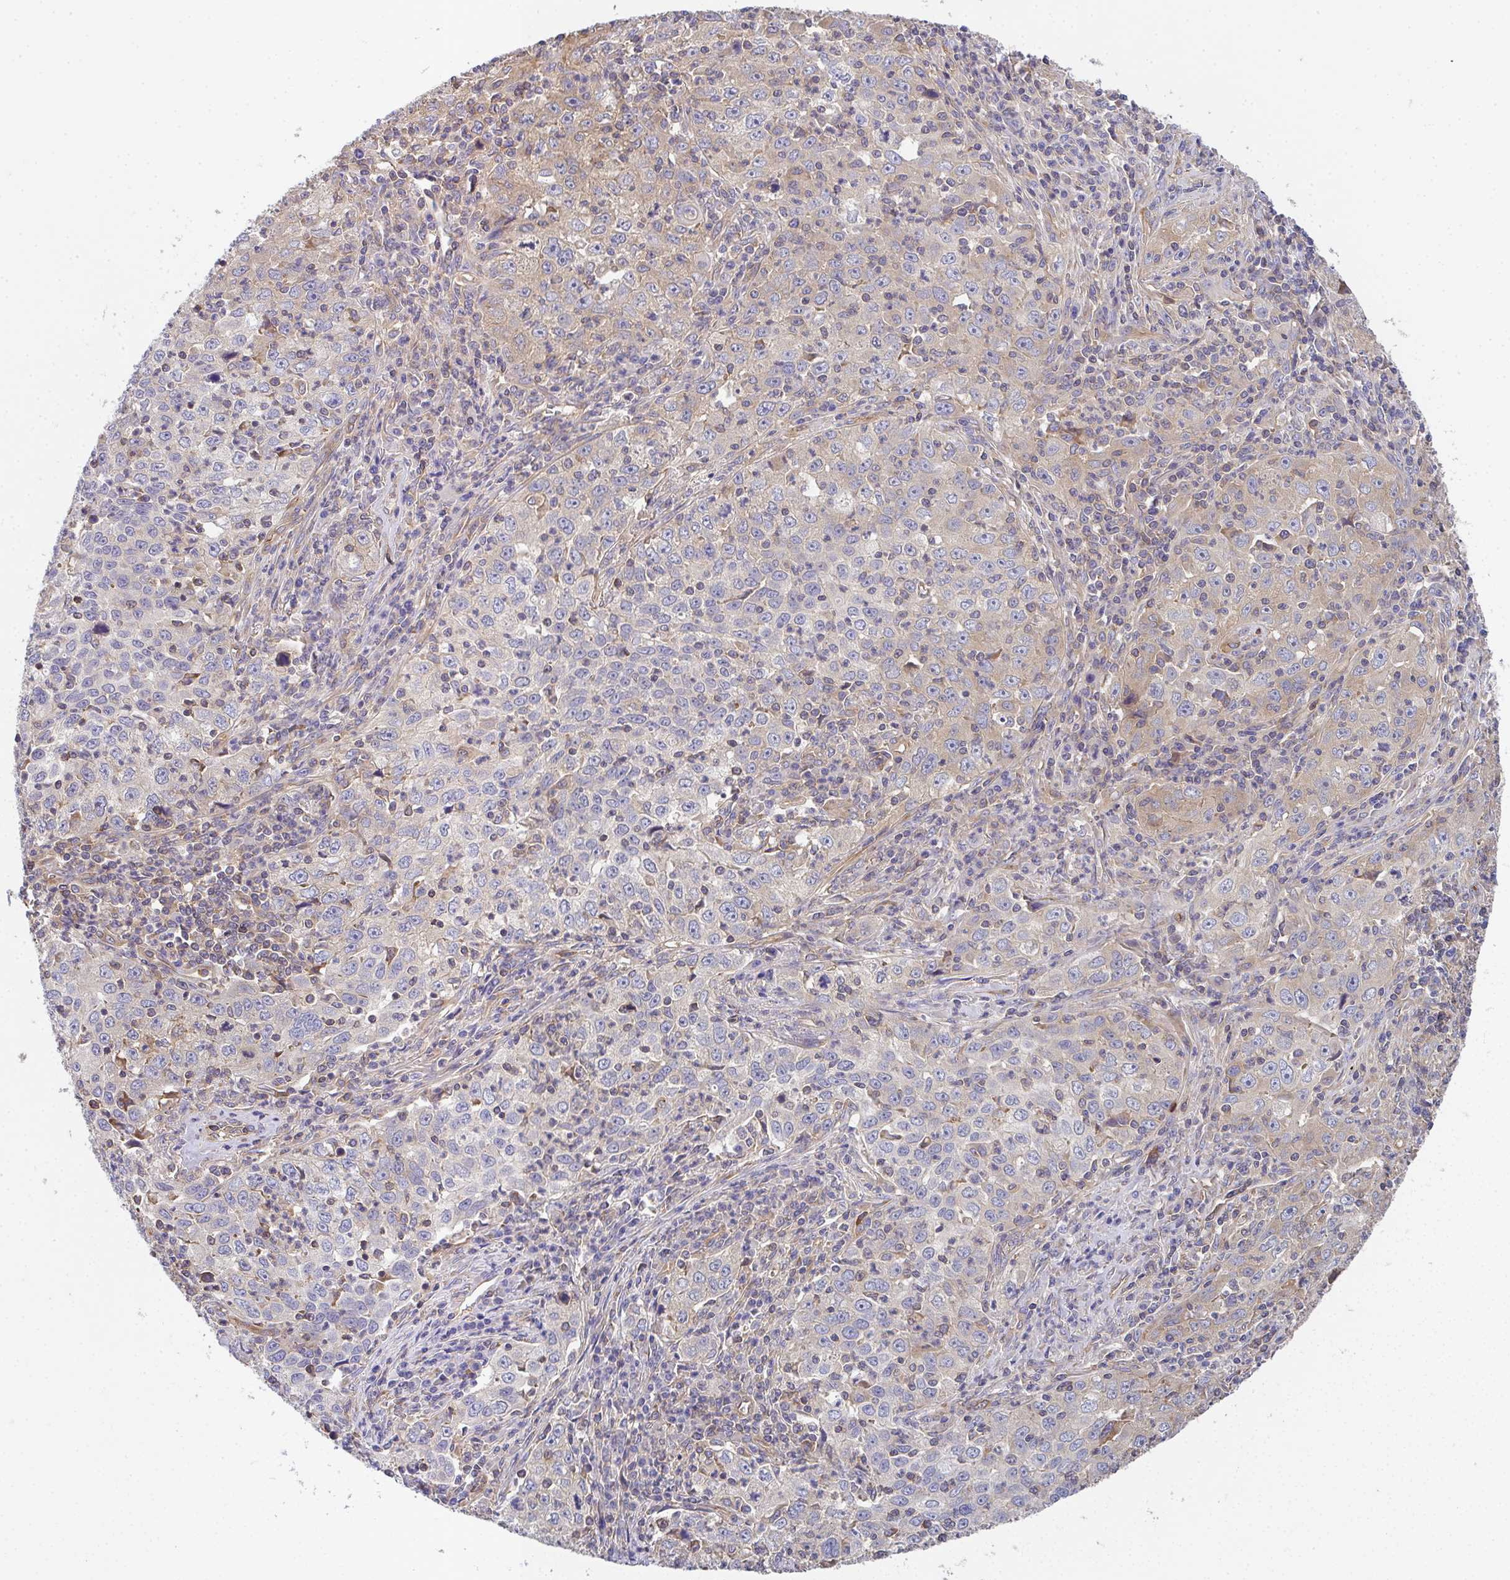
{"staining": {"intensity": "weak", "quantity": "25%-75%", "location": "cytoplasmic/membranous"}, "tissue": "lung cancer", "cell_type": "Tumor cells", "image_type": "cancer", "snomed": [{"axis": "morphology", "description": "Squamous cell carcinoma, NOS"}, {"axis": "topography", "description": "Lung"}], "caption": "Weak cytoplasmic/membranous protein positivity is seen in about 25%-75% of tumor cells in lung cancer.", "gene": "TMEM229A", "patient": {"sex": "male", "age": 71}}